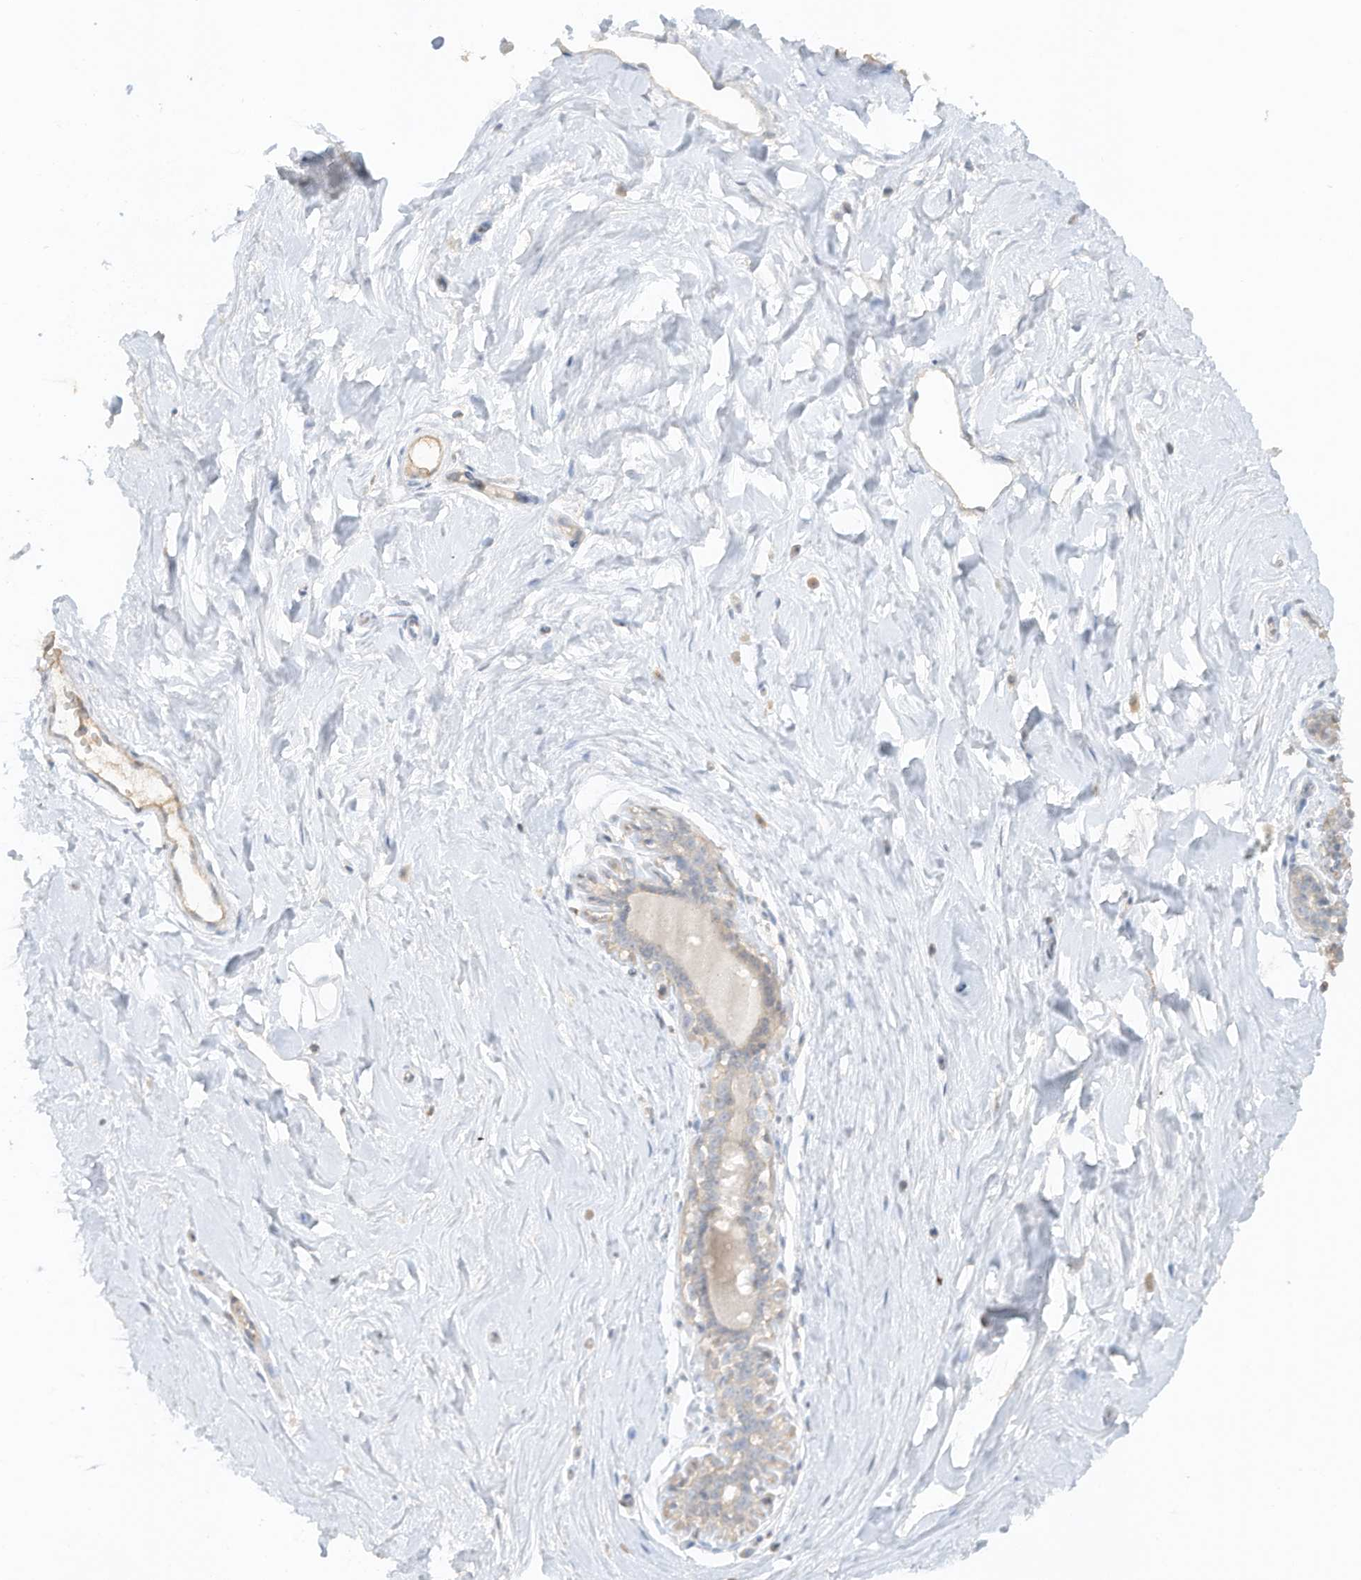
{"staining": {"intensity": "negative", "quantity": "none", "location": "none"}, "tissue": "breast", "cell_type": "Adipocytes", "image_type": "normal", "snomed": [{"axis": "morphology", "description": "Normal tissue, NOS"}, {"axis": "morphology", "description": "Adenoma, NOS"}, {"axis": "topography", "description": "Breast"}], "caption": "DAB immunohistochemical staining of normal breast shows no significant expression in adipocytes.", "gene": "ZBTB41", "patient": {"sex": "female", "age": 23}}